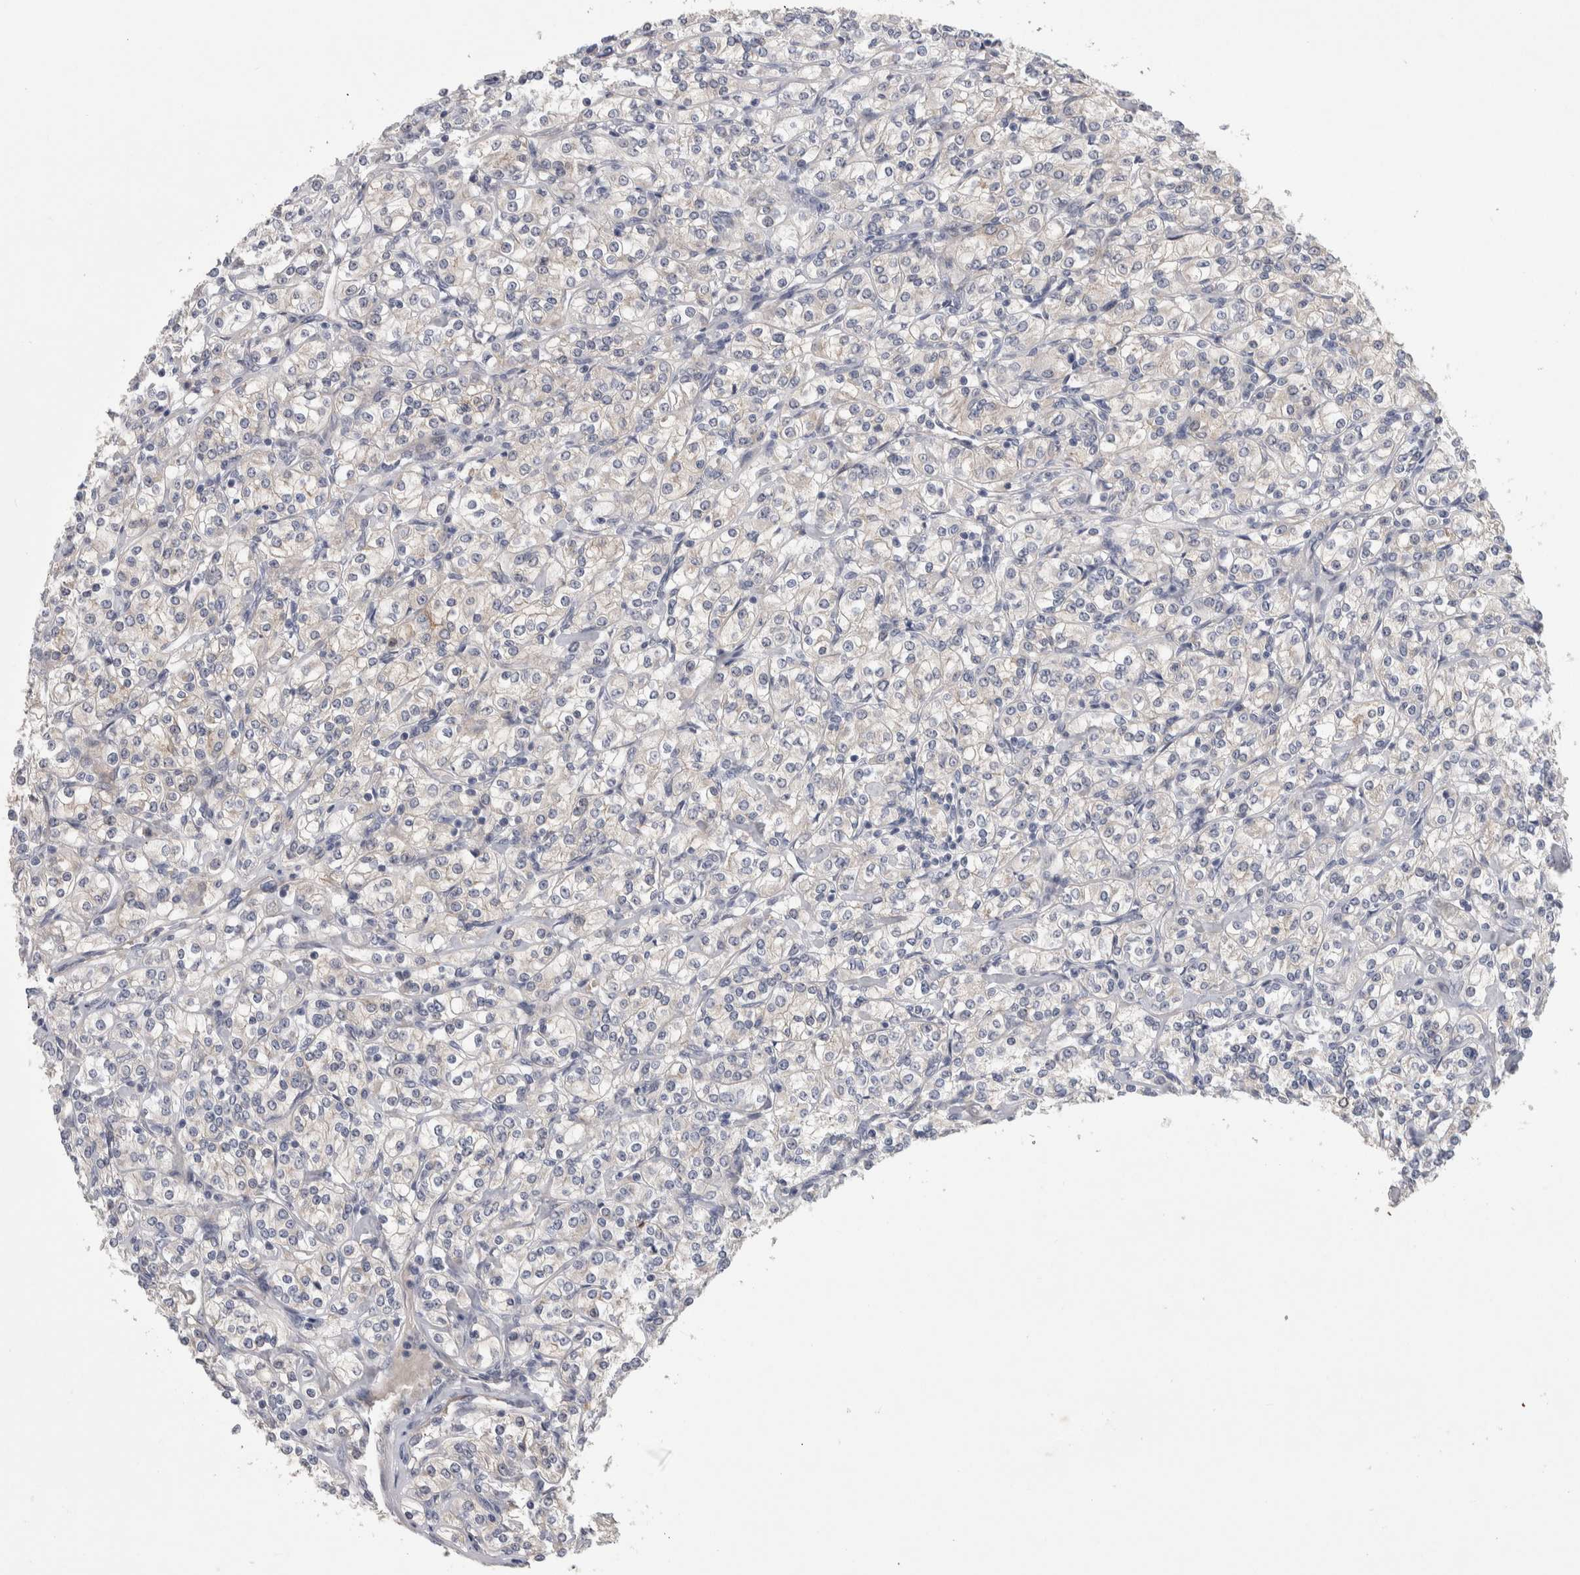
{"staining": {"intensity": "weak", "quantity": "25%-75%", "location": "cytoplasmic/membranous"}, "tissue": "renal cancer", "cell_type": "Tumor cells", "image_type": "cancer", "snomed": [{"axis": "morphology", "description": "Adenocarcinoma, NOS"}, {"axis": "topography", "description": "Kidney"}], "caption": "Approximately 25%-75% of tumor cells in human renal cancer (adenocarcinoma) reveal weak cytoplasmic/membranous protein expression as visualized by brown immunohistochemical staining.", "gene": "ZNF862", "patient": {"sex": "male", "age": 77}}